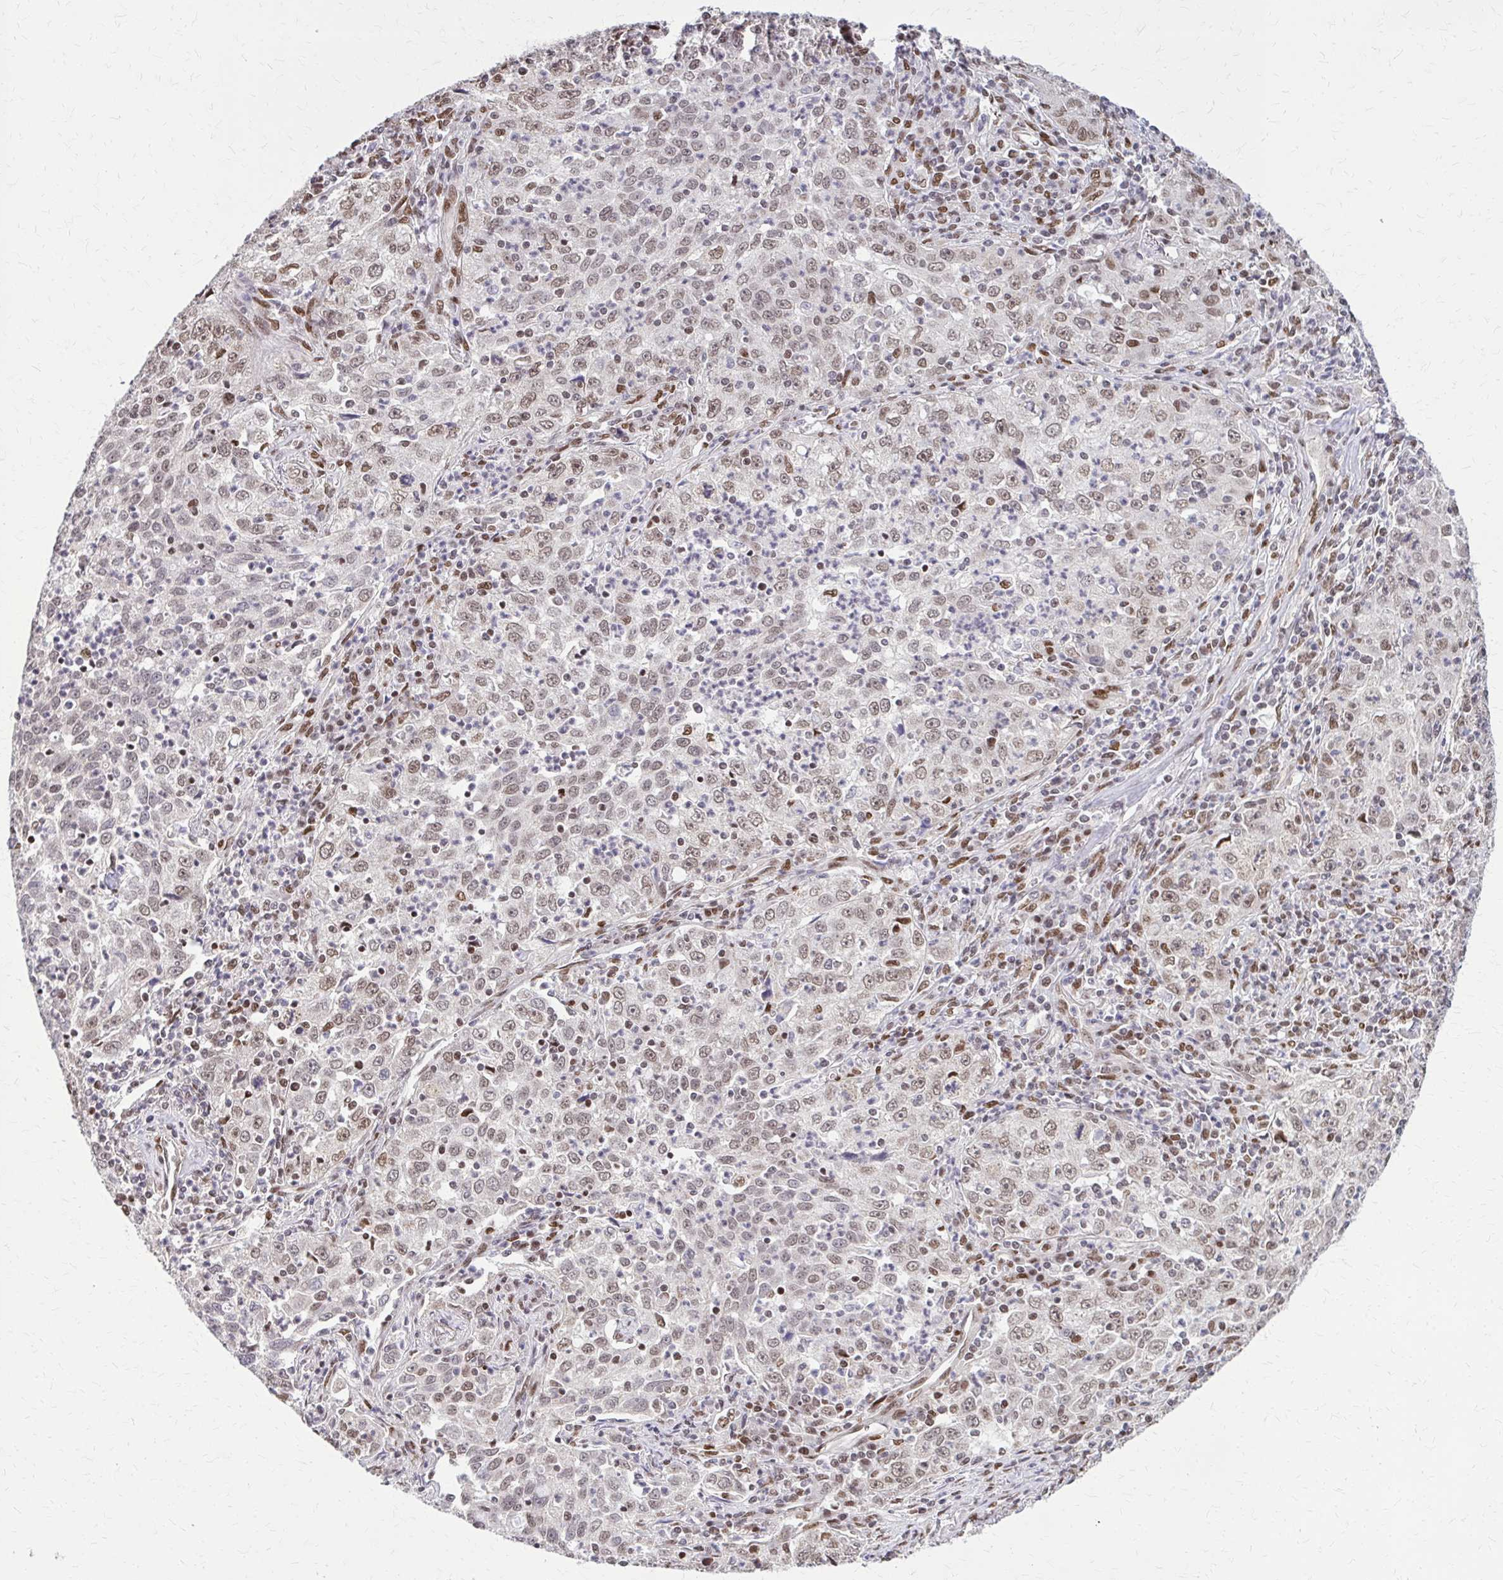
{"staining": {"intensity": "moderate", "quantity": "25%-75%", "location": "nuclear"}, "tissue": "lung cancer", "cell_type": "Tumor cells", "image_type": "cancer", "snomed": [{"axis": "morphology", "description": "Squamous cell carcinoma, NOS"}, {"axis": "topography", "description": "Lung"}], "caption": "Human lung cancer stained with a brown dye exhibits moderate nuclear positive expression in approximately 25%-75% of tumor cells.", "gene": "TTF1", "patient": {"sex": "male", "age": 71}}